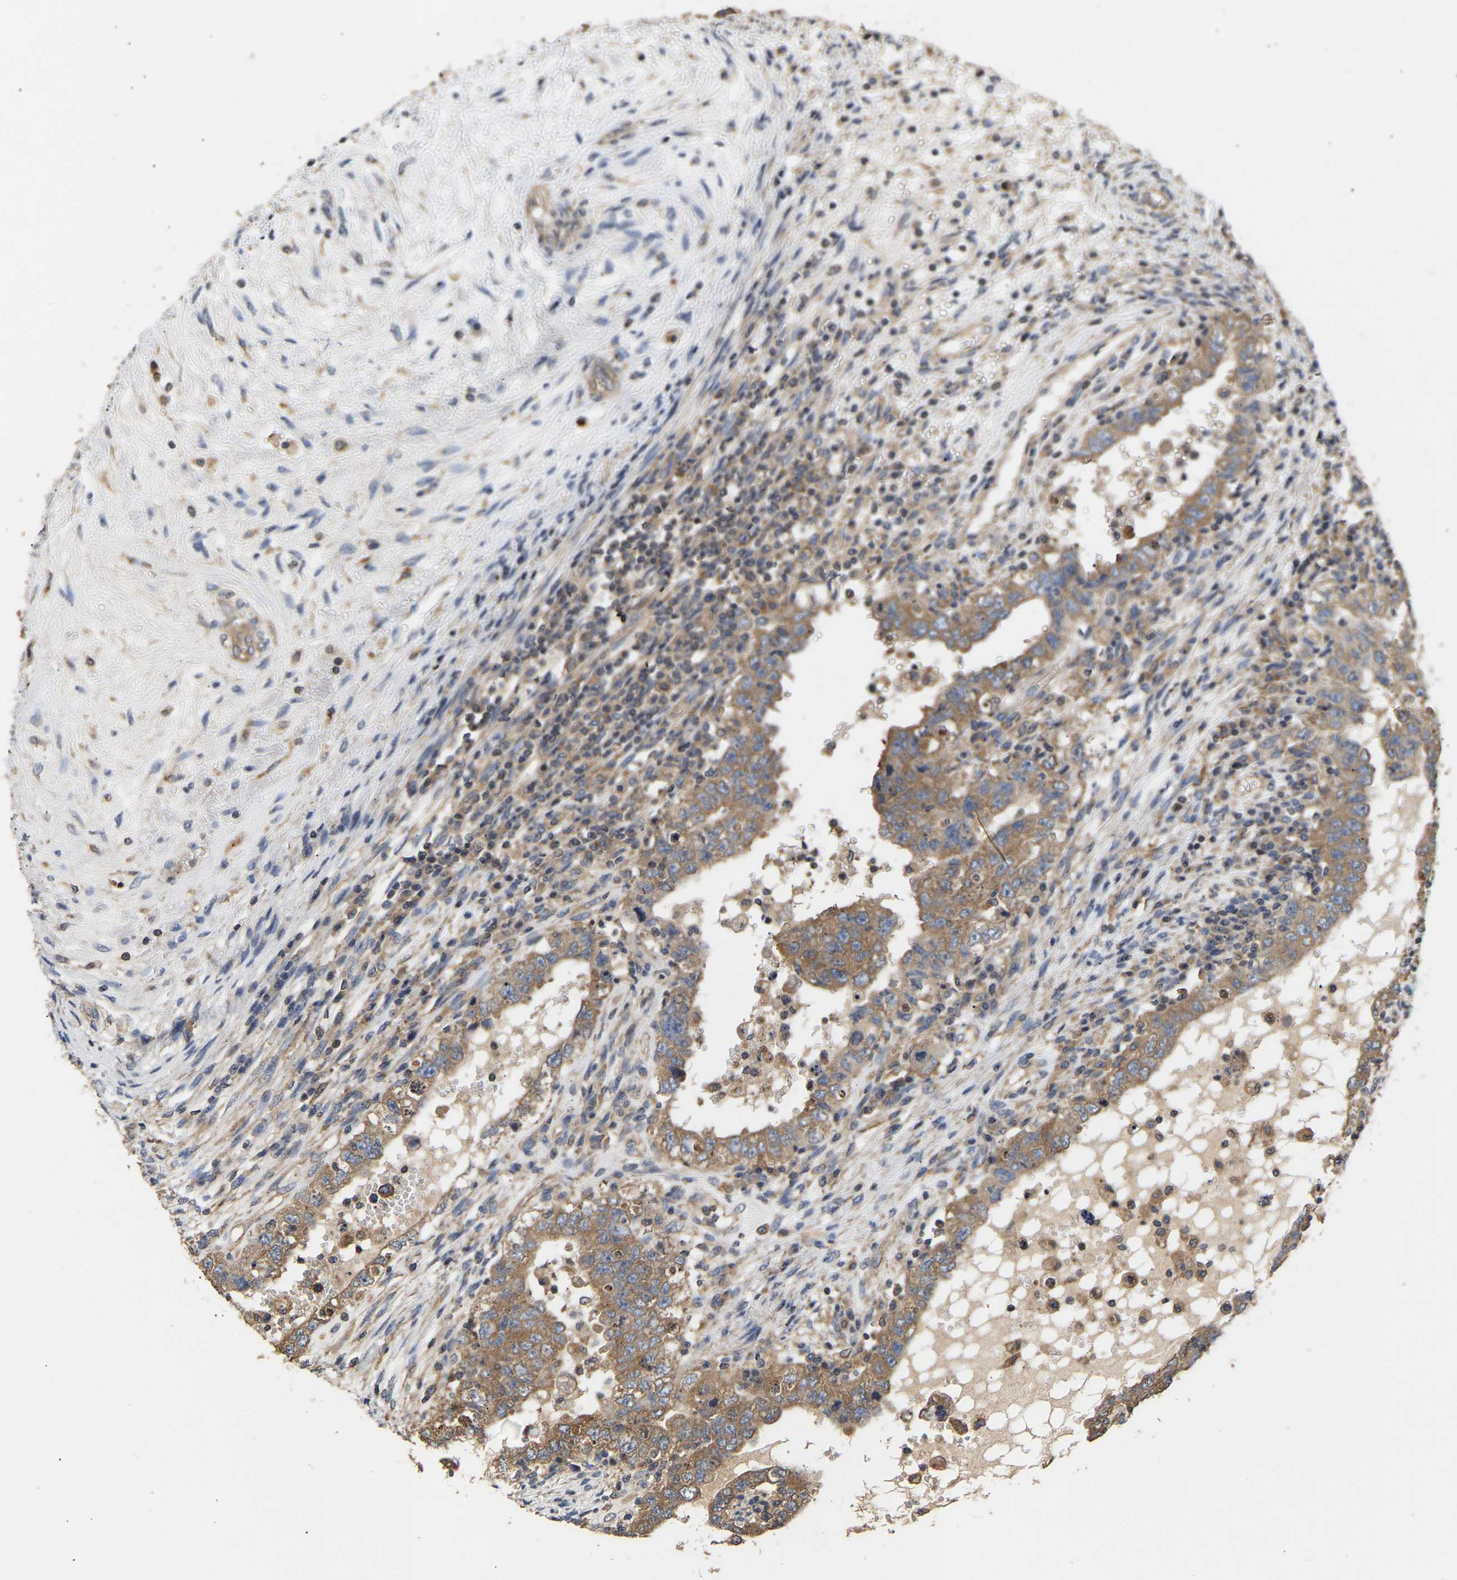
{"staining": {"intensity": "moderate", "quantity": ">75%", "location": "cytoplasmic/membranous"}, "tissue": "testis cancer", "cell_type": "Tumor cells", "image_type": "cancer", "snomed": [{"axis": "morphology", "description": "Carcinoma, Embryonal, NOS"}, {"axis": "topography", "description": "Testis"}], "caption": "Protein expression analysis of embryonal carcinoma (testis) shows moderate cytoplasmic/membranous staining in about >75% of tumor cells.", "gene": "AIMP2", "patient": {"sex": "male", "age": 26}}